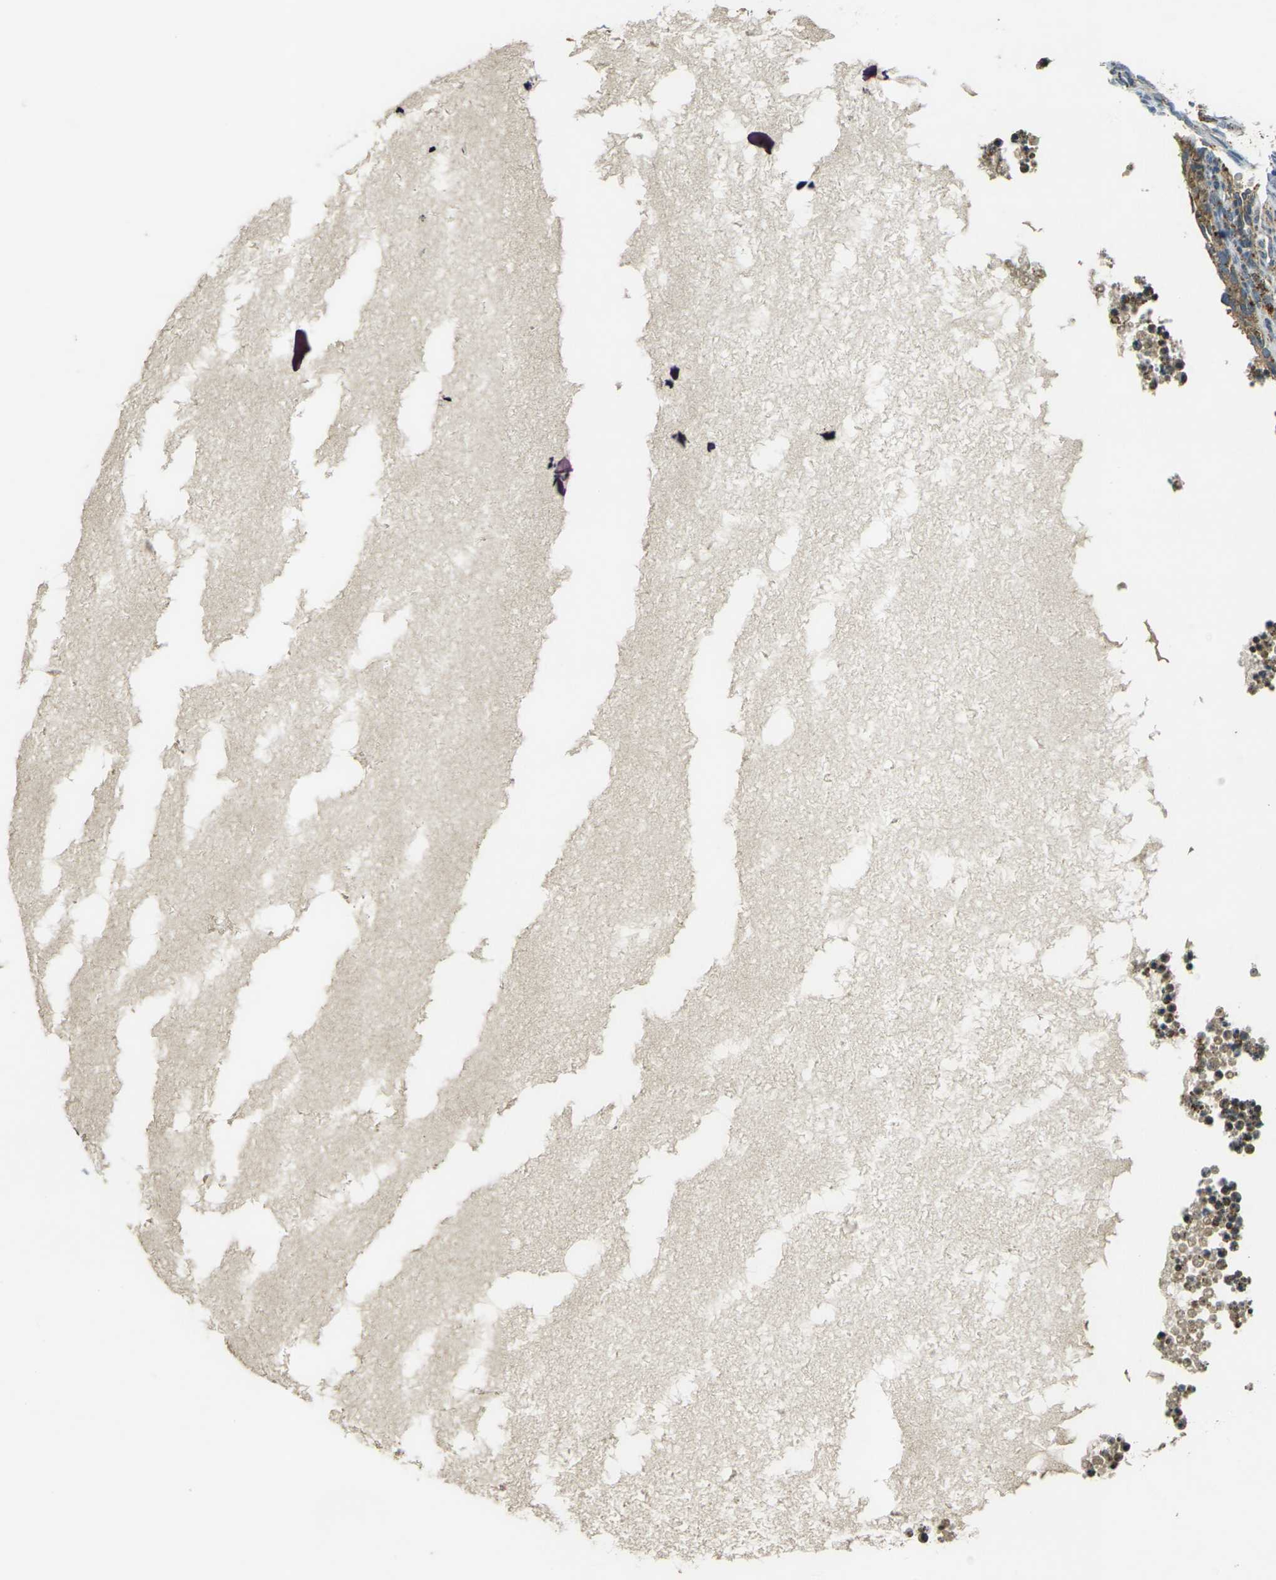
{"staining": {"intensity": "moderate", "quantity": "25%-75%", "location": "cytoplasmic/membranous"}, "tissue": "ovary", "cell_type": "Ovarian stroma cells", "image_type": "normal", "snomed": [{"axis": "morphology", "description": "Normal tissue, NOS"}, {"axis": "topography", "description": "Ovary"}], "caption": "Unremarkable ovary was stained to show a protein in brown. There is medium levels of moderate cytoplasmic/membranous expression in approximately 25%-75% of ovarian stroma cells.", "gene": "IGF1R", "patient": {"sex": "female", "age": 35}}